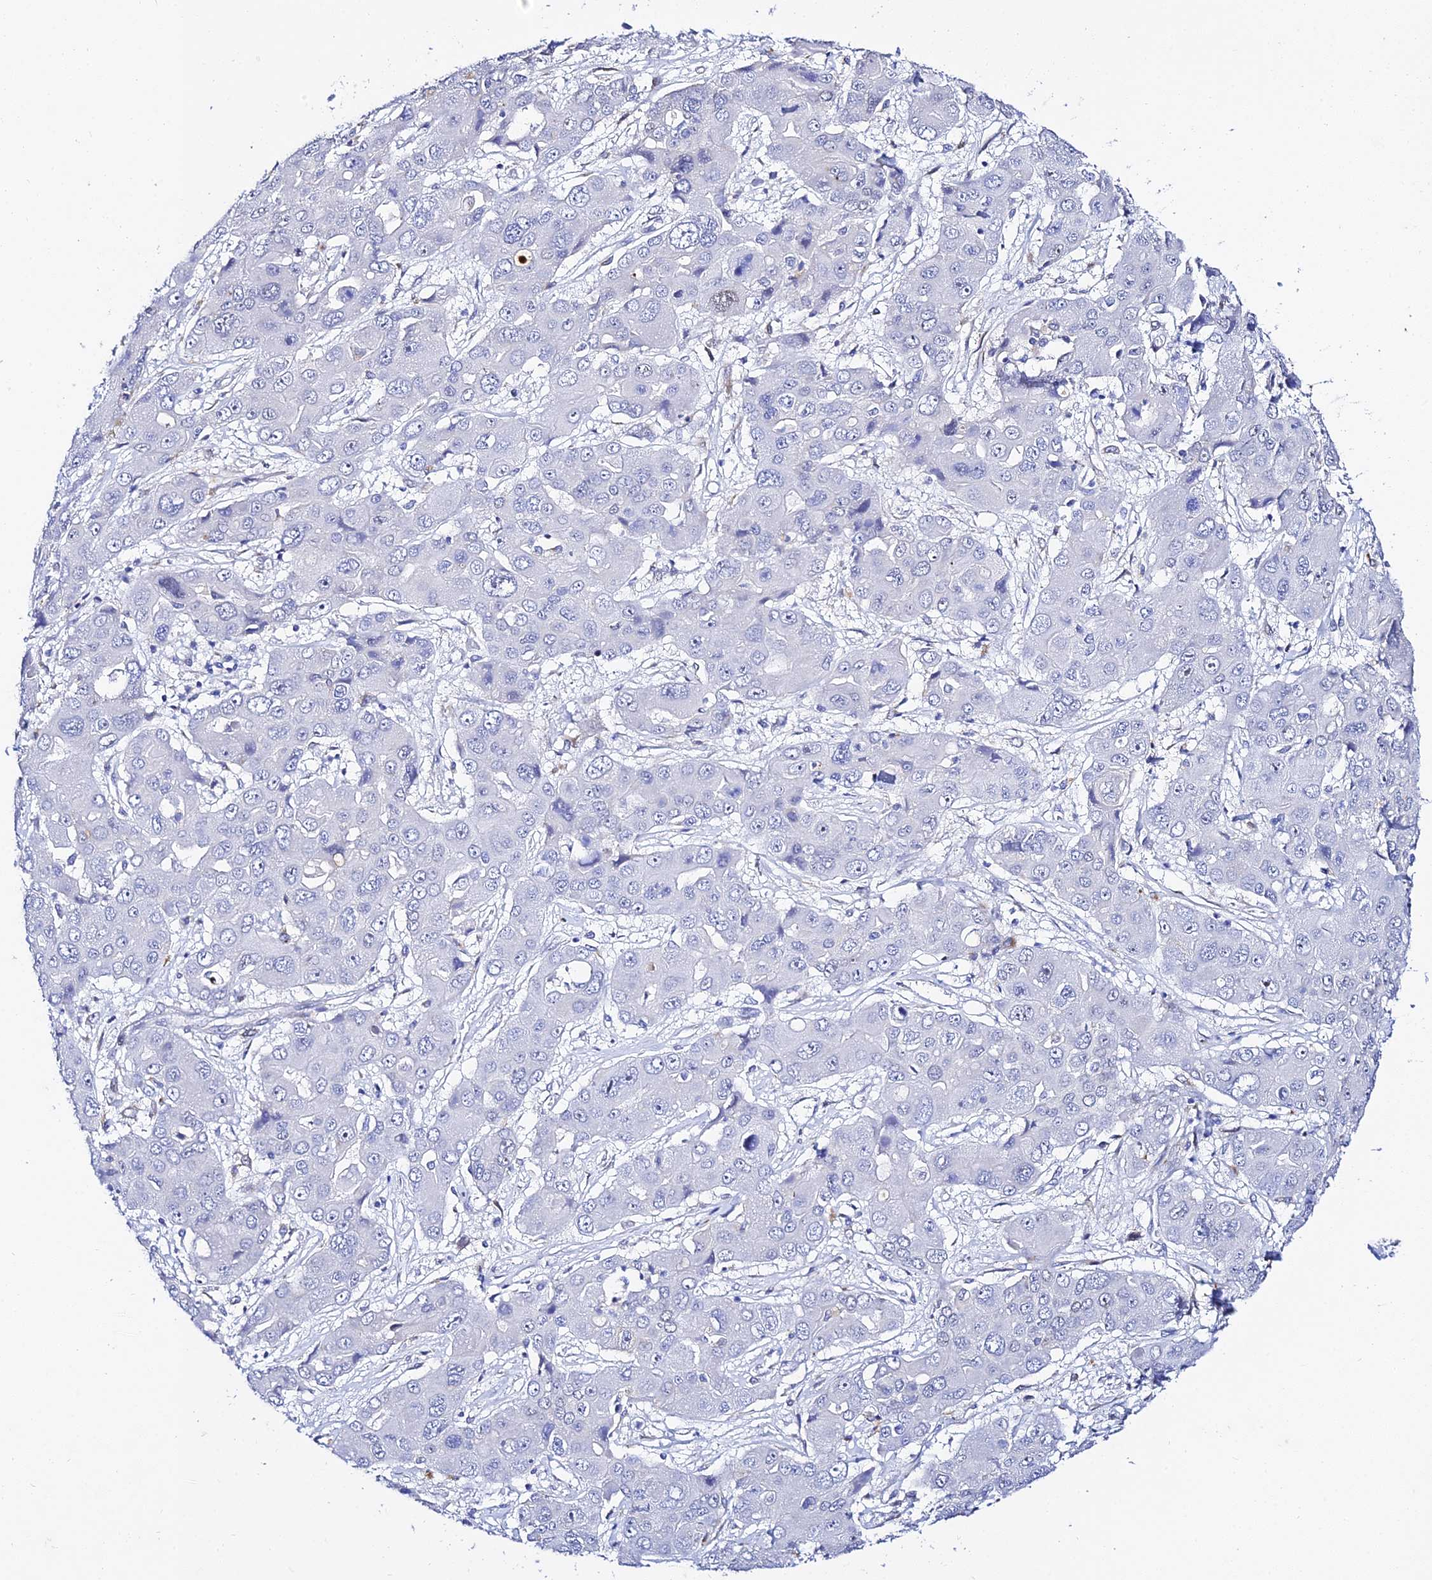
{"staining": {"intensity": "negative", "quantity": "none", "location": "none"}, "tissue": "liver cancer", "cell_type": "Tumor cells", "image_type": "cancer", "snomed": [{"axis": "morphology", "description": "Cholangiocarcinoma"}, {"axis": "topography", "description": "Liver"}], "caption": "The immunohistochemistry micrograph has no significant expression in tumor cells of liver cholangiocarcinoma tissue.", "gene": "POFUT2", "patient": {"sex": "male", "age": 67}}